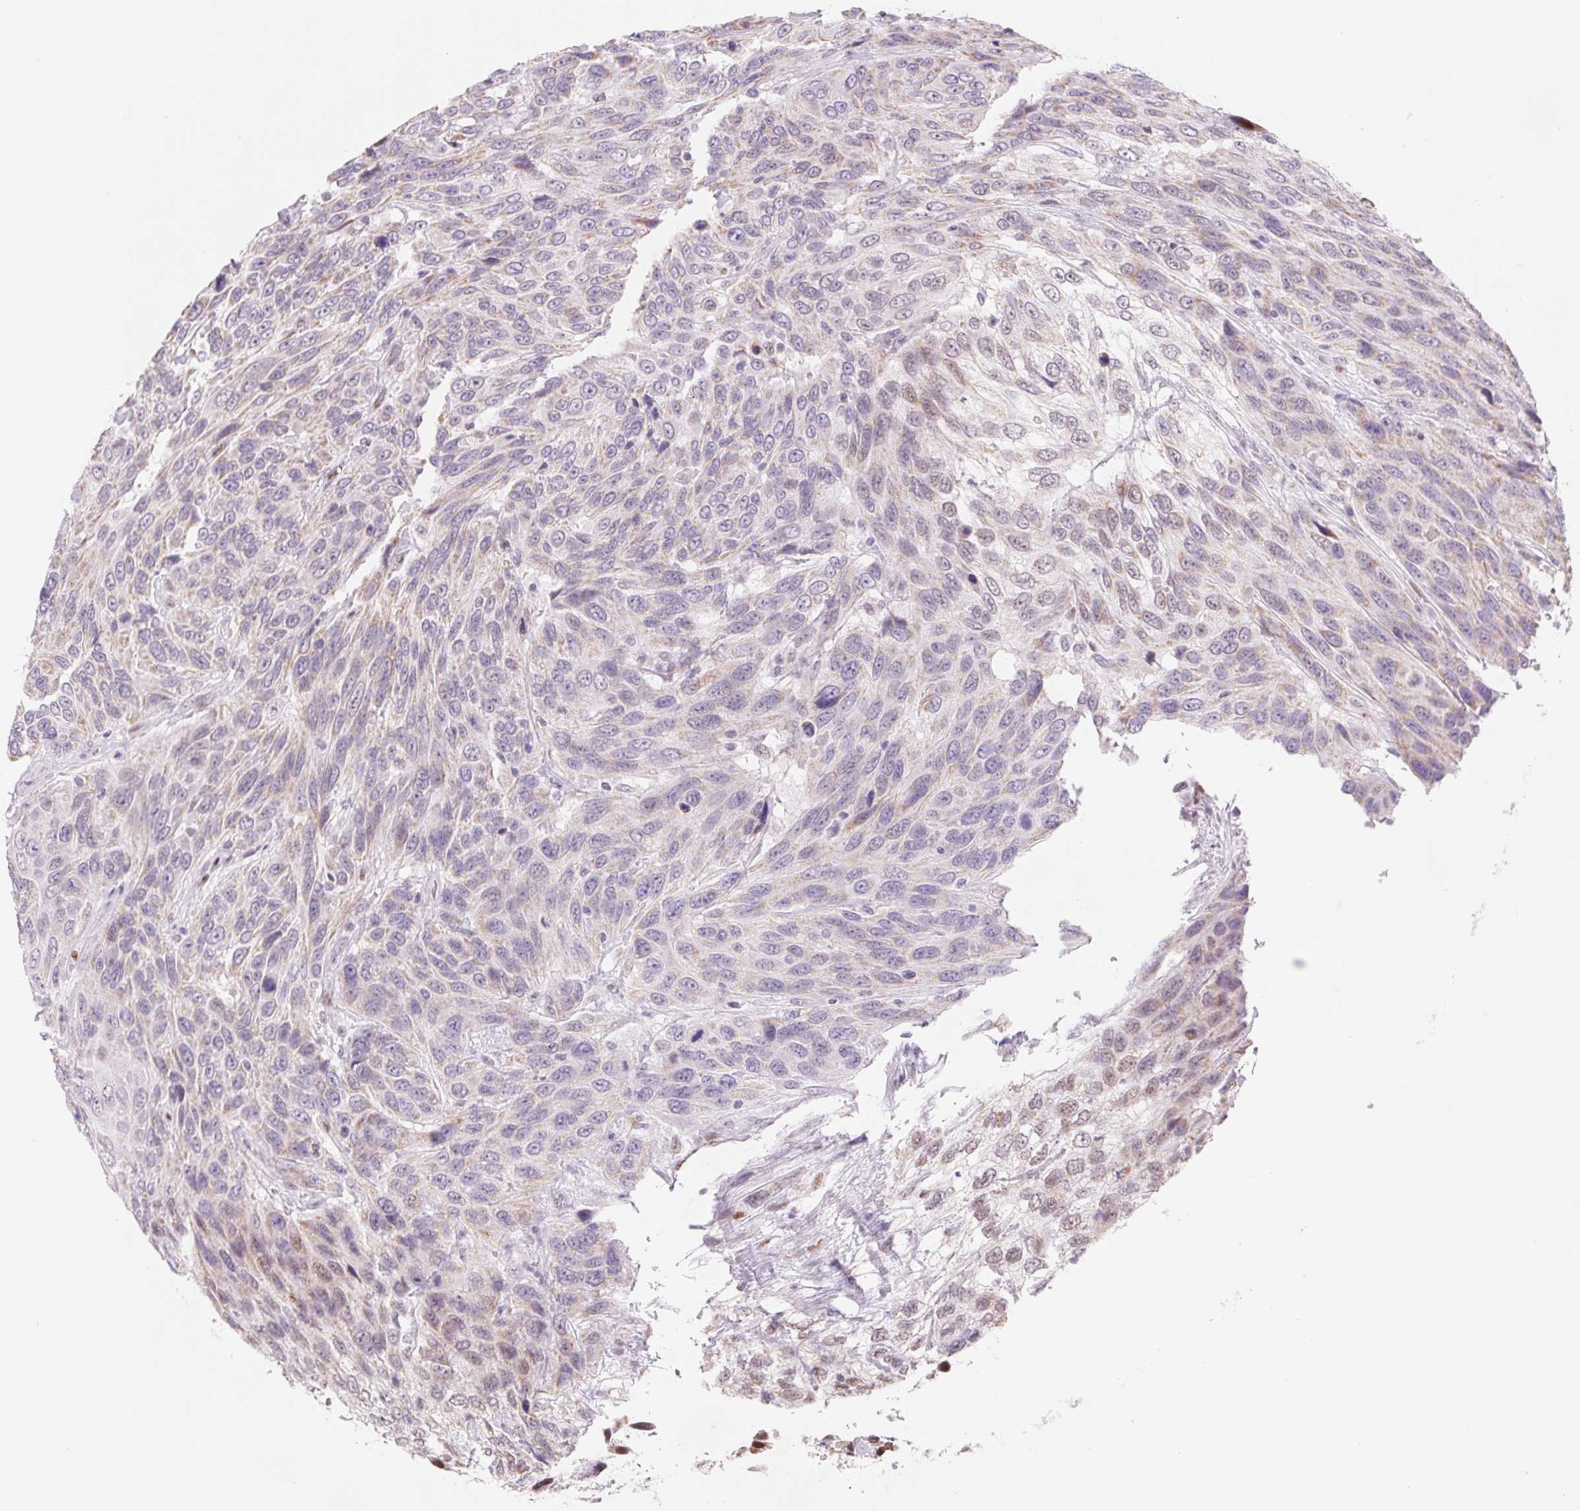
{"staining": {"intensity": "weak", "quantity": "<25%", "location": "cytoplasmic/membranous"}, "tissue": "urothelial cancer", "cell_type": "Tumor cells", "image_type": "cancer", "snomed": [{"axis": "morphology", "description": "Urothelial carcinoma, High grade"}, {"axis": "topography", "description": "Urinary bladder"}], "caption": "Tumor cells are negative for brown protein staining in urothelial cancer.", "gene": "DPPA5", "patient": {"sex": "female", "age": 70}}